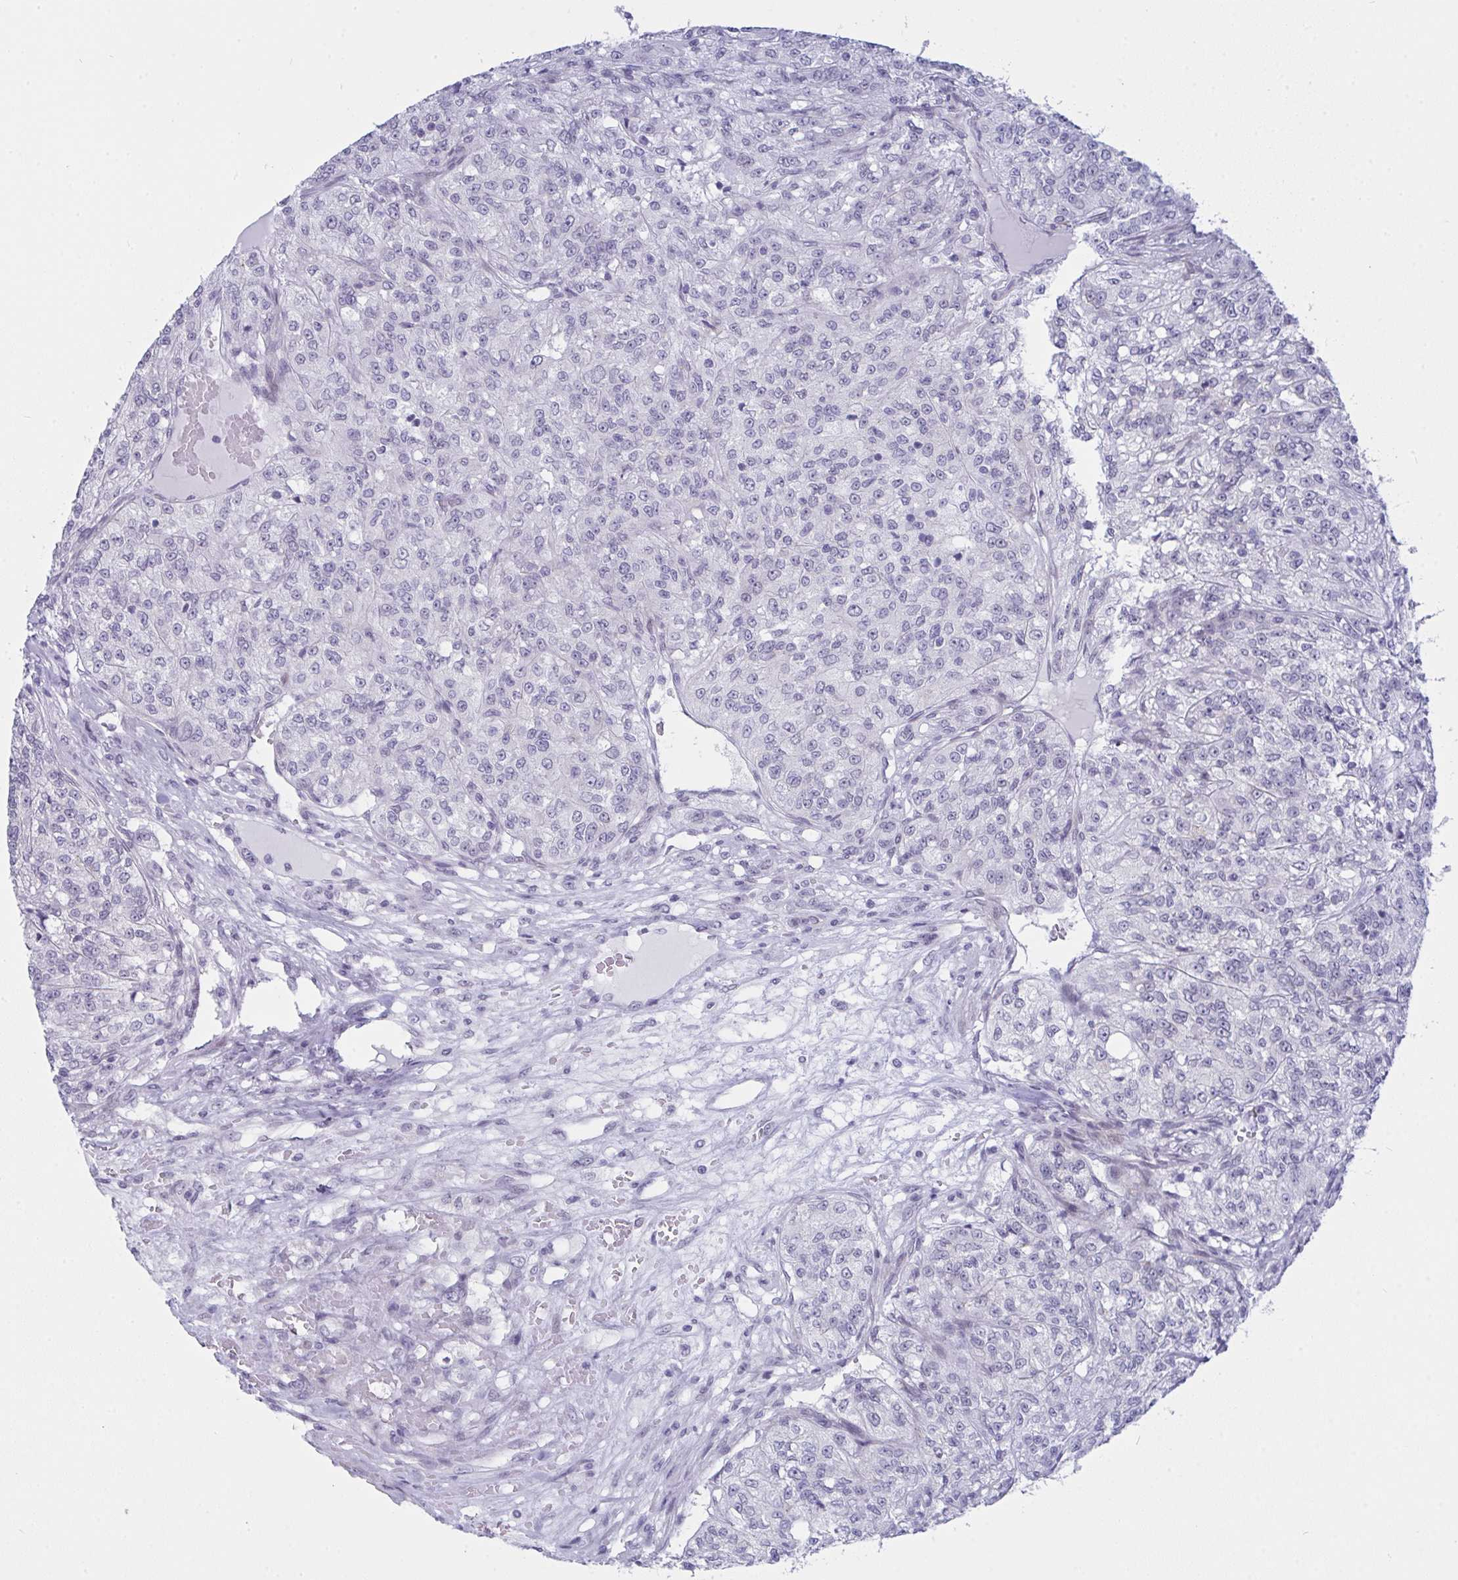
{"staining": {"intensity": "negative", "quantity": "none", "location": "none"}, "tissue": "renal cancer", "cell_type": "Tumor cells", "image_type": "cancer", "snomed": [{"axis": "morphology", "description": "Adenocarcinoma, NOS"}, {"axis": "topography", "description": "Kidney"}], "caption": "Immunohistochemistry (IHC) photomicrograph of renal cancer stained for a protein (brown), which reveals no expression in tumor cells. (Brightfield microscopy of DAB immunohistochemistry at high magnification).", "gene": "FBXL22", "patient": {"sex": "female", "age": 63}}